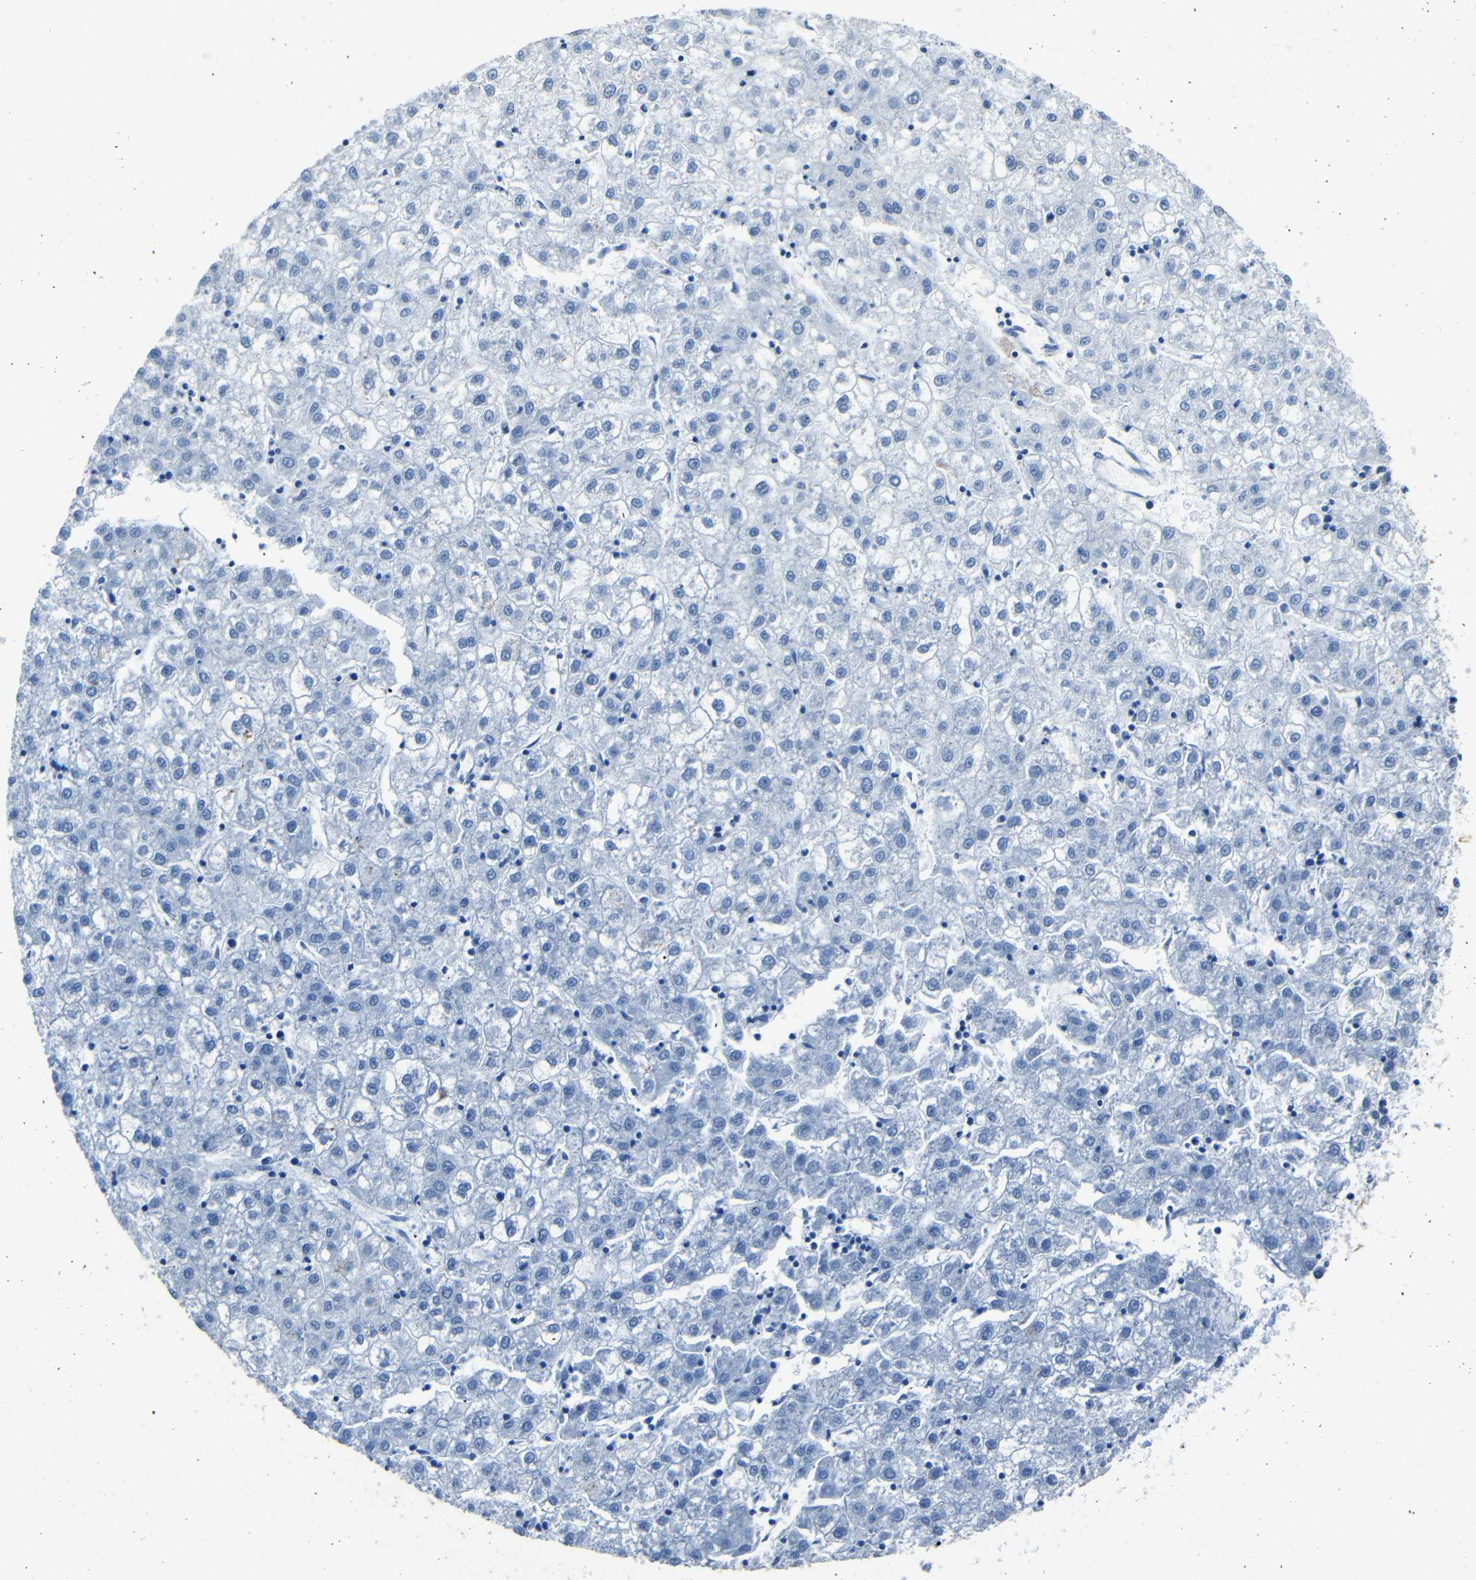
{"staining": {"intensity": "negative", "quantity": "none", "location": "none"}, "tissue": "liver cancer", "cell_type": "Tumor cells", "image_type": "cancer", "snomed": [{"axis": "morphology", "description": "Carcinoma, Hepatocellular, NOS"}, {"axis": "topography", "description": "Liver"}], "caption": "Immunohistochemistry micrograph of neoplastic tissue: liver hepatocellular carcinoma stained with DAB (3,3'-diaminobenzidine) exhibits no significant protein staining in tumor cells.", "gene": "CLDN11", "patient": {"sex": "male", "age": 72}}